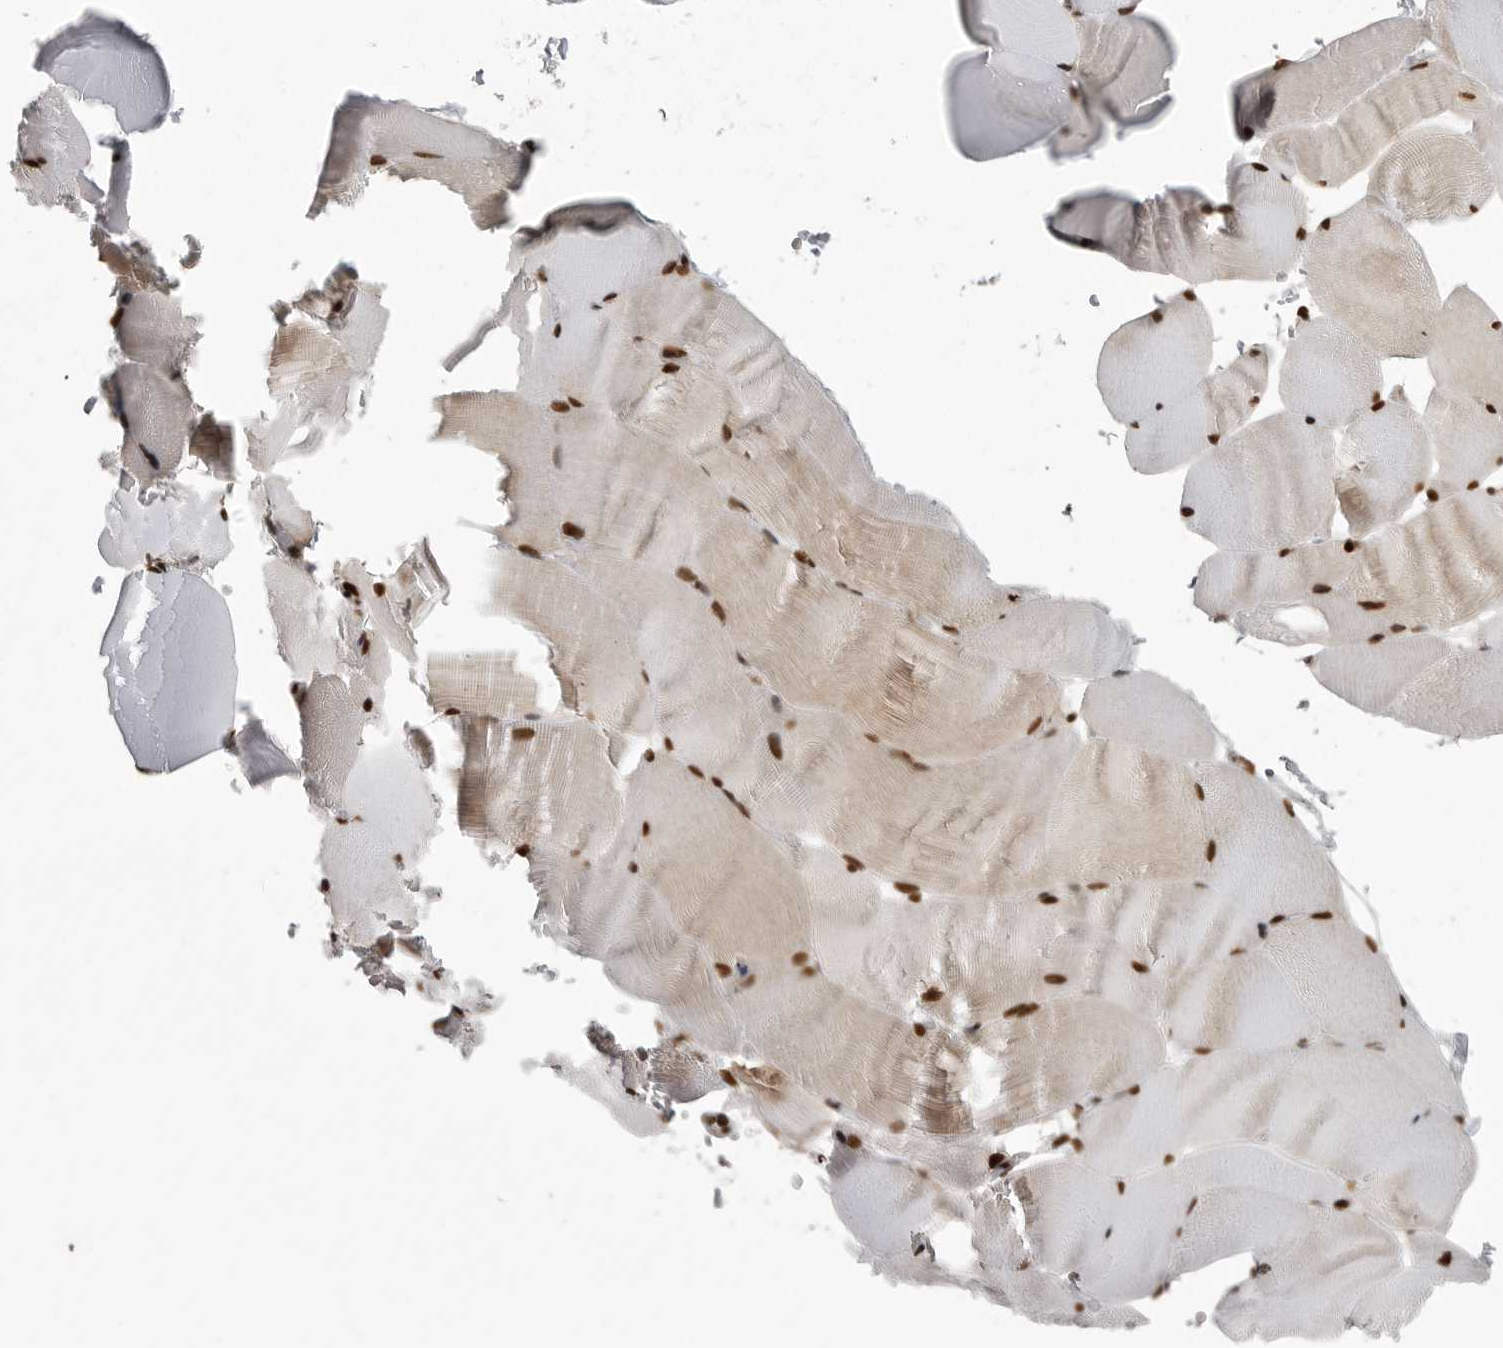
{"staining": {"intensity": "strong", "quantity": ">75%", "location": "nuclear"}, "tissue": "skeletal muscle", "cell_type": "Myocytes", "image_type": "normal", "snomed": [{"axis": "morphology", "description": "Normal tissue, NOS"}, {"axis": "topography", "description": "Skeletal muscle"}, {"axis": "topography", "description": "Parathyroid gland"}], "caption": "The micrograph displays staining of unremarkable skeletal muscle, revealing strong nuclear protein staining (brown color) within myocytes.", "gene": "YAF2", "patient": {"sex": "female", "age": 37}}